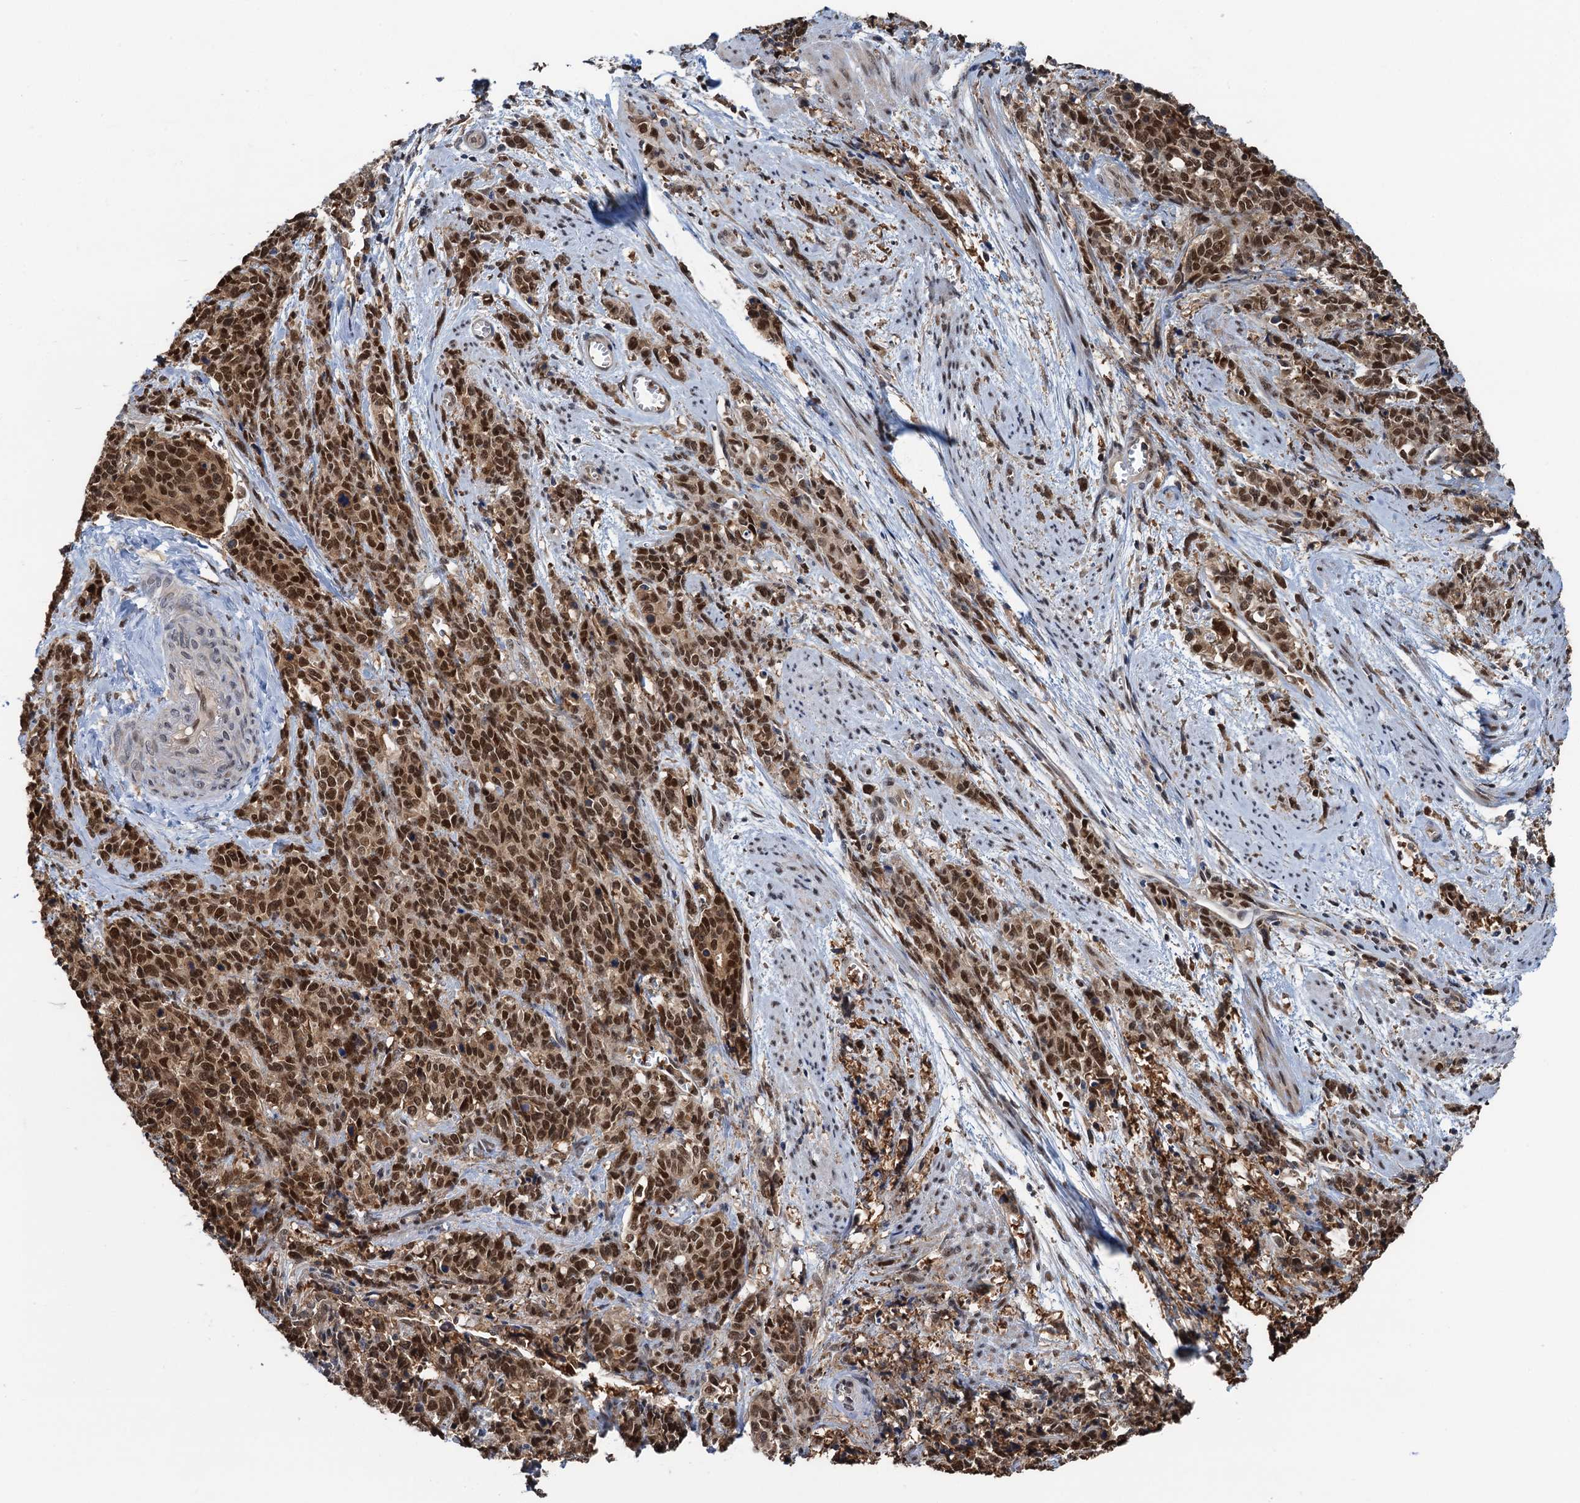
{"staining": {"intensity": "strong", "quantity": ">75%", "location": "nuclear"}, "tissue": "cervical cancer", "cell_type": "Tumor cells", "image_type": "cancer", "snomed": [{"axis": "morphology", "description": "Squamous cell carcinoma, NOS"}, {"axis": "topography", "description": "Cervix"}], "caption": "Strong nuclear protein positivity is seen in about >75% of tumor cells in cervical cancer.", "gene": "ZNF609", "patient": {"sex": "female", "age": 60}}